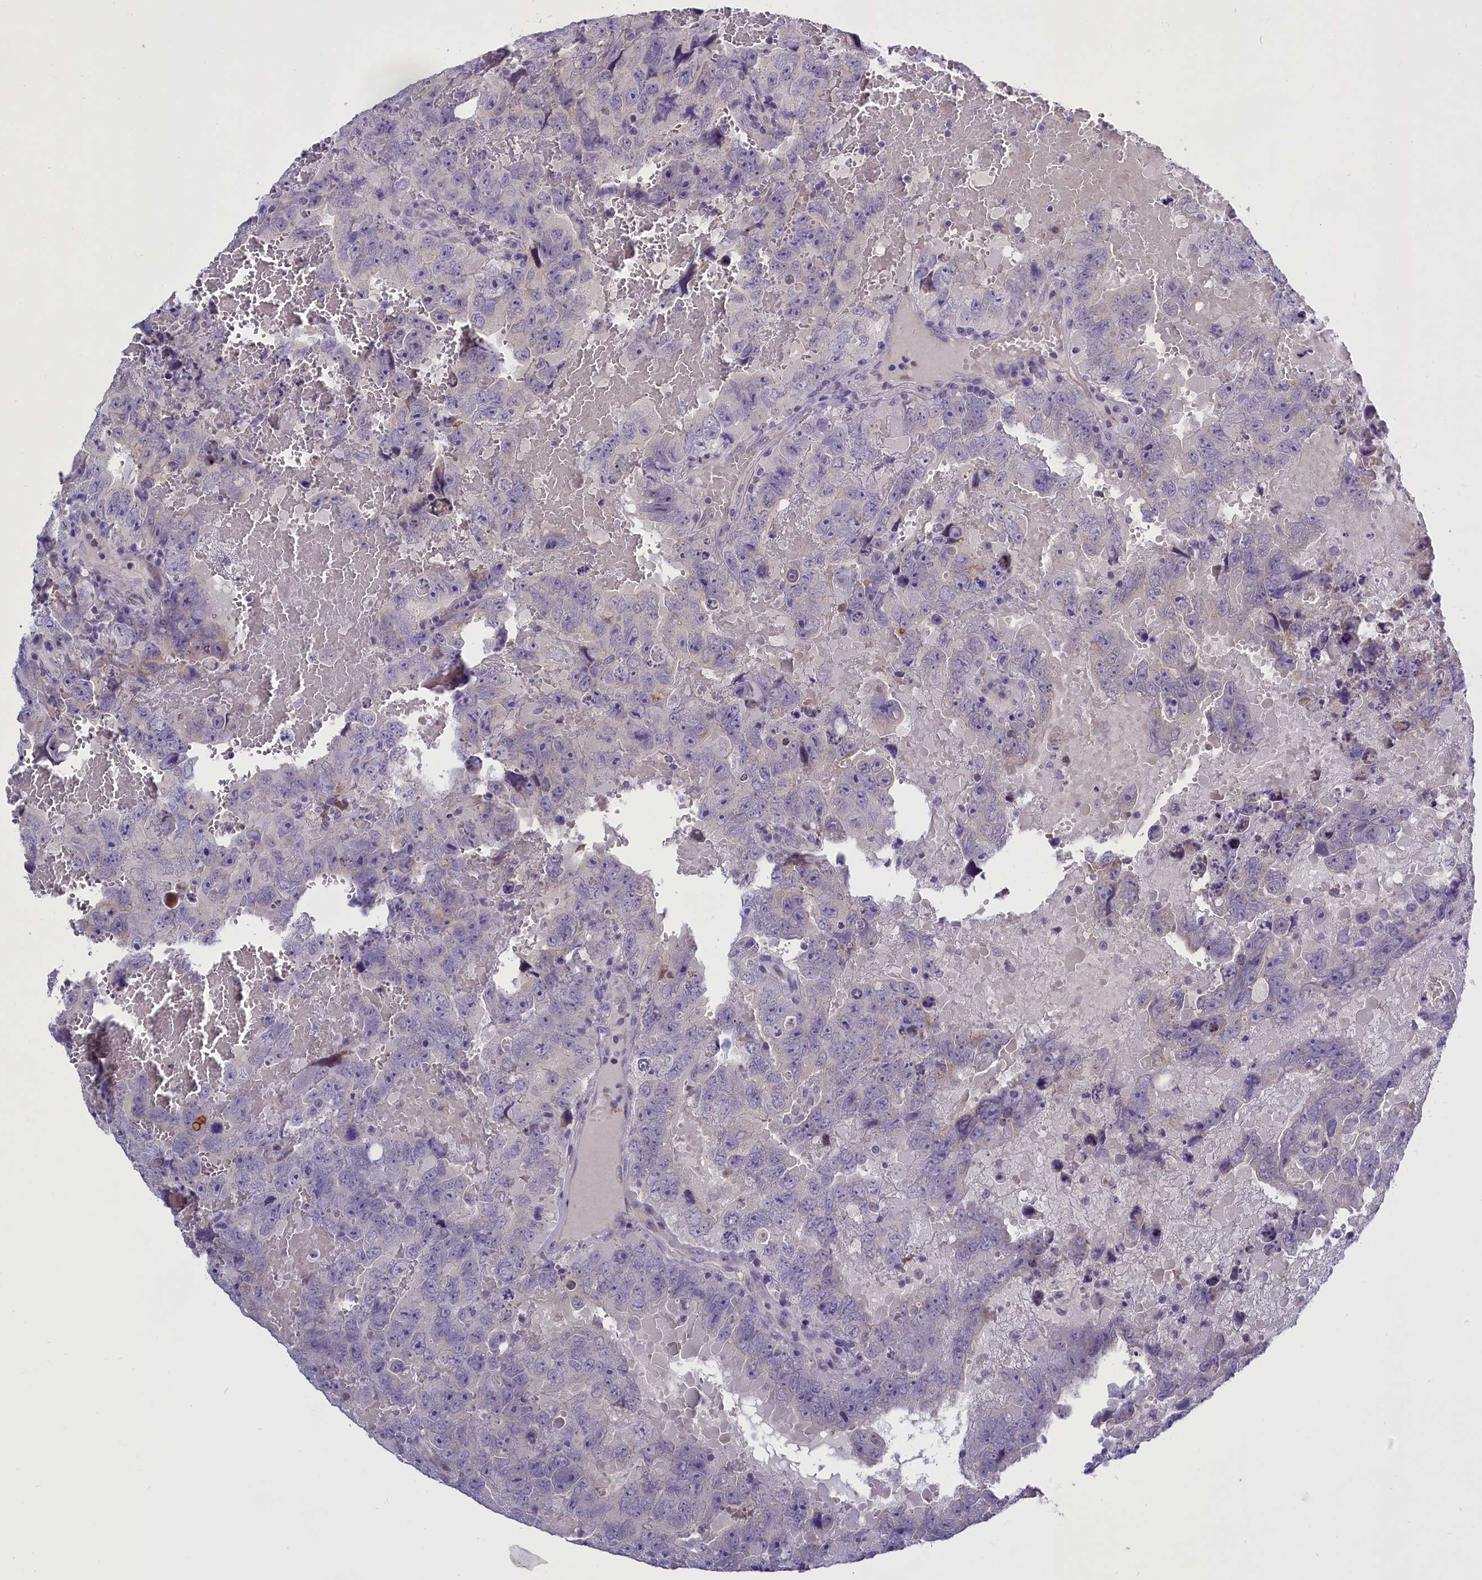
{"staining": {"intensity": "negative", "quantity": "none", "location": "none"}, "tissue": "testis cancer", "cell_type": "Tumor cells", "image_type": "cancer", "snomed": [{"axis": "morphology", "description": "Carcinoma, Embryonal, NOS"}, {"axis": "topography", "description": "Testis"}], "caption": "This is an immunohistochemistry image of testis cancer. There is no positivity in tumor cells.", "gene": "ENPP6", "patient": {"sex": "male", "age": 45}}